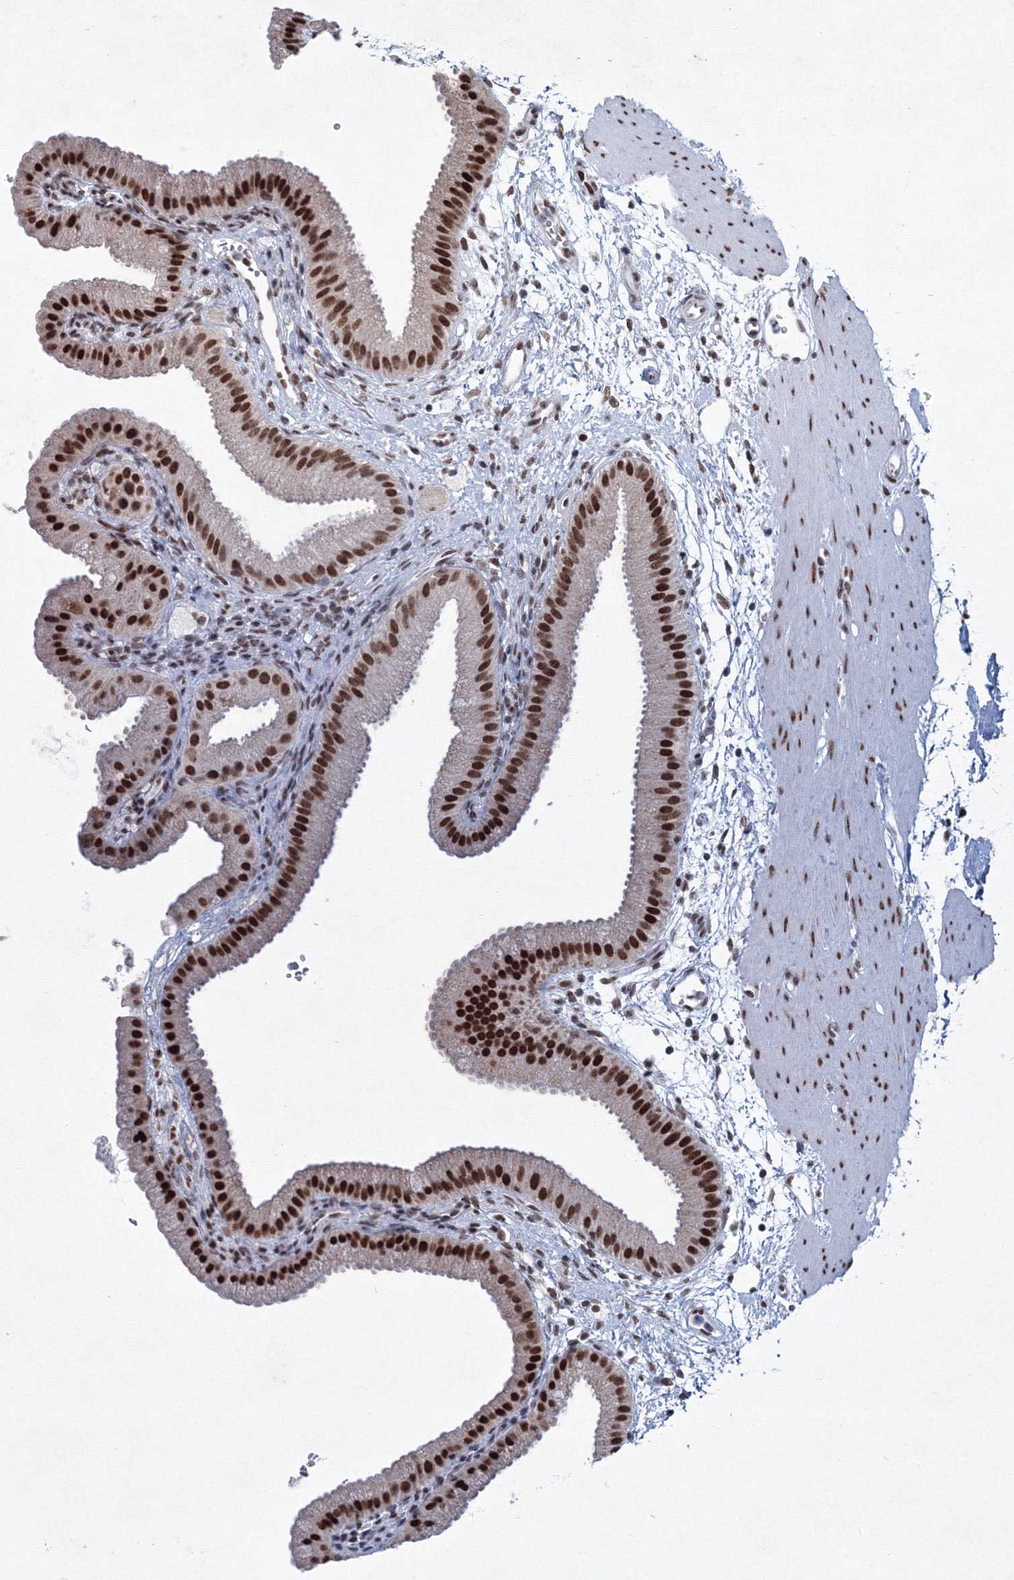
{"staining": {"intensity": "strong", "quantity": ">75%", "location": "nuclear"}, "tissue": "gallbladder", "cell_type": "Glandular cells", "image_type": "normal", "snomed": [{"axis": "morphology", "description": "Normal tissue, NOS"}, {"axis": "topography", "description": "Gallbladder"}], "caption": "Immunohistochemistry image of unremarkable gallbladder: human gallbladder stained using immunohistochemistry reveals high levels of strong protein expression localized specifically in the nuclear of glandular cells, appearing as a nuclear brown color.", "gene": "SF3B6", "patient": {"sex": "female", "age": 64}}